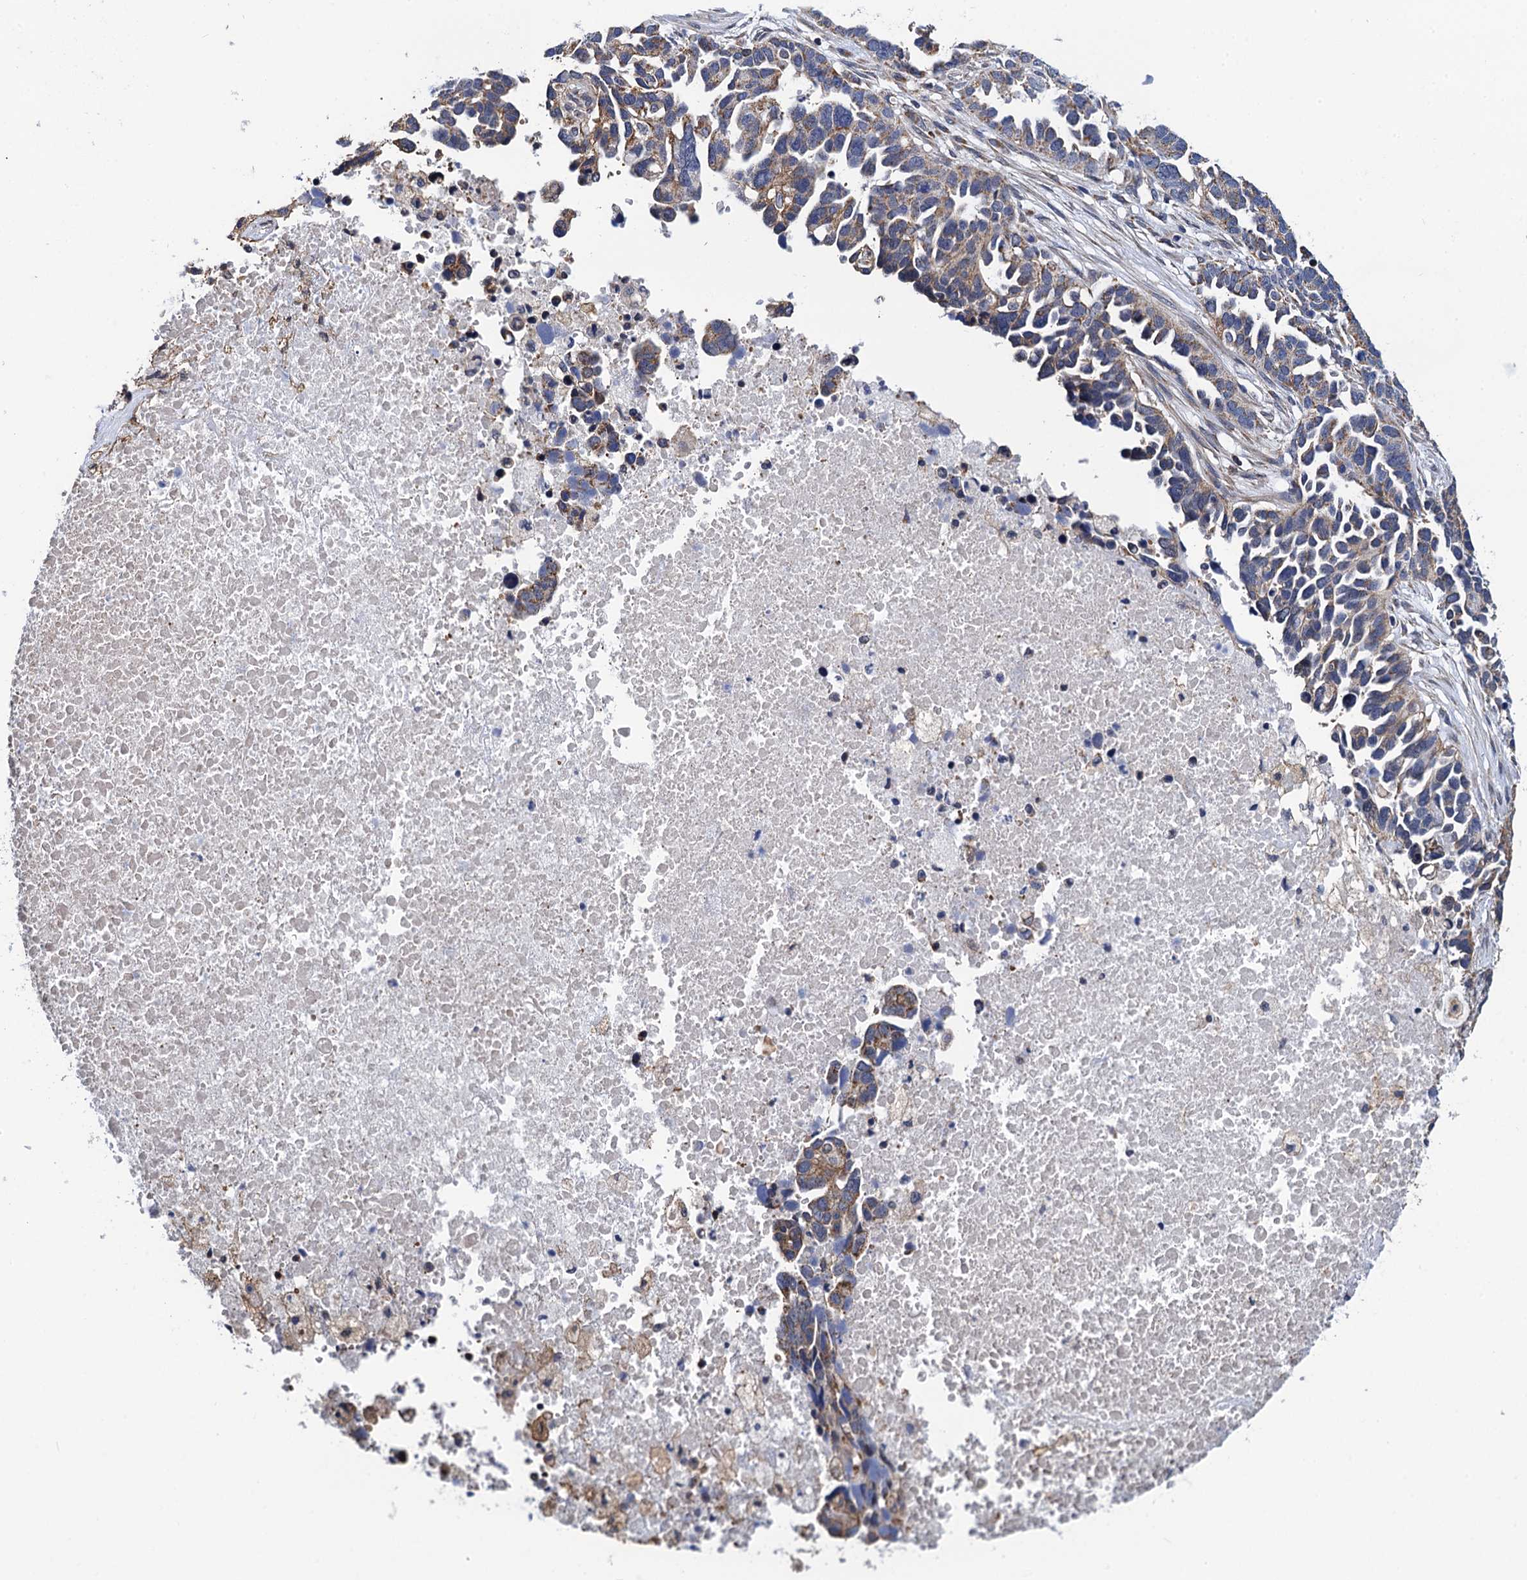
{"staining": {"intensity": "moderate", "quantity": ">75%", "location": "cytoplasmic/membranous"}, "tissue": "ovarian cancer", "cell_type": "Tumor cells", "image_type": "cancer", "snomed": [{"axis": "morphology", "description": "Cystadenocarcinoma, serous, NOS"}, {"axis": "topography", "description": "Ovary"}], "caption": "Approximately >75% of tumor cells in human ovarian cancer reveal moderate cytoplasmic/membranous protein positivity as visualized by brown immunohistochemical staining.", "gene": "PTCD3", "patient": {"sex": "female", "age": 54}}